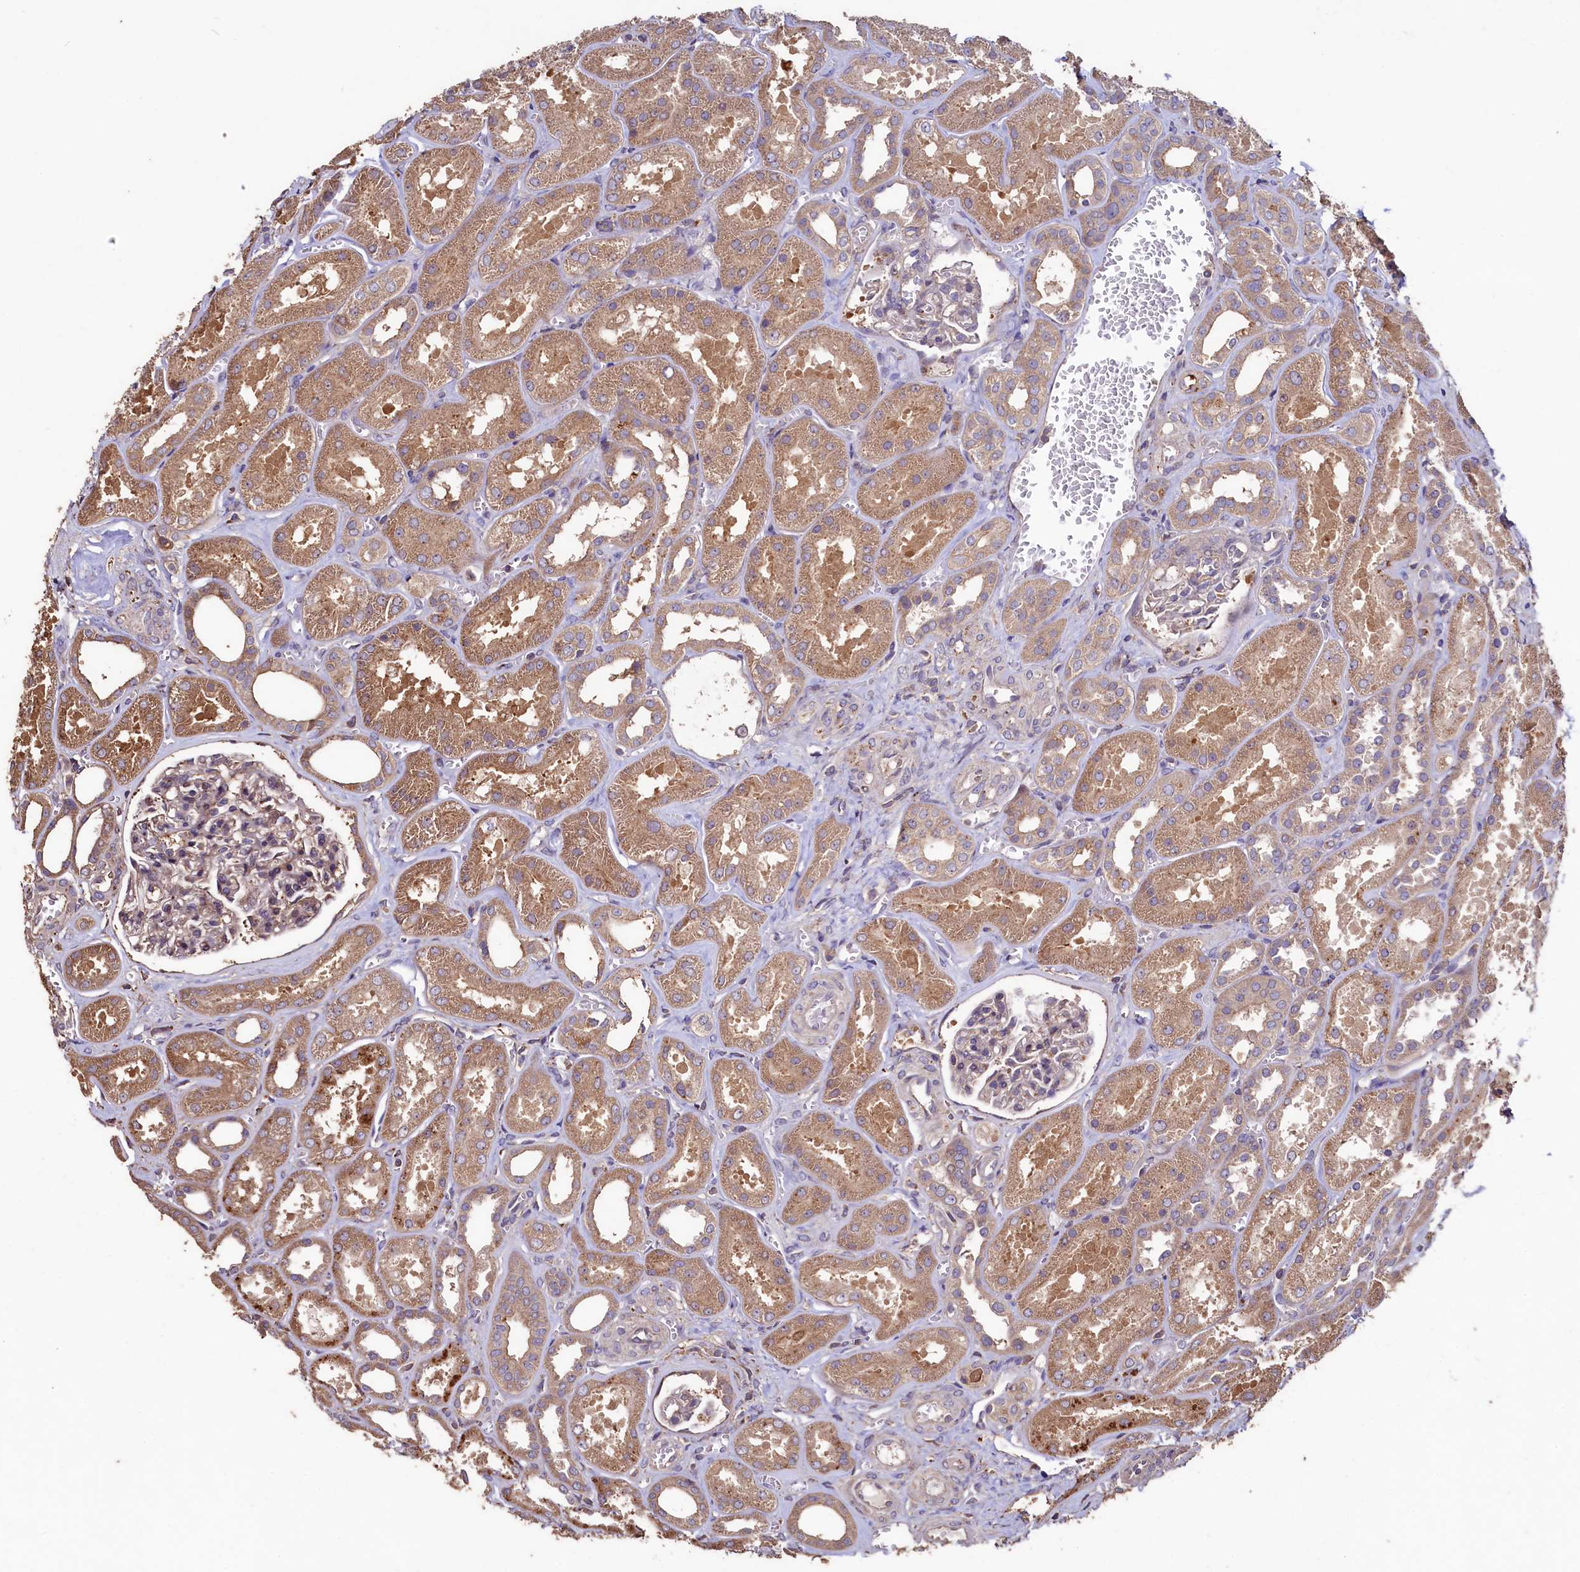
{"staining": {"intensity": "weak", "quantity": "25%-75%", "location": "cytoplasmic/membranous"}, "tissue": "kidney", "cell_type": "Cells in glomeruli", "image_type": "normal", "snomed": [{"axis": "morphology", "description": "Normal tissue, NOS"}, {"axis": "morphology", "description": "Adenocarcinoma, NOS"}, {"axis": "topography", "description": "Kidney"}], "caption": "Cells in glomeruli display weak cytoplasmic/membranous expression in approximately 25%-75% of cells in benign kidney.", "gene": "TMEM98", "patient": {"sex": "female", "age": 68}}